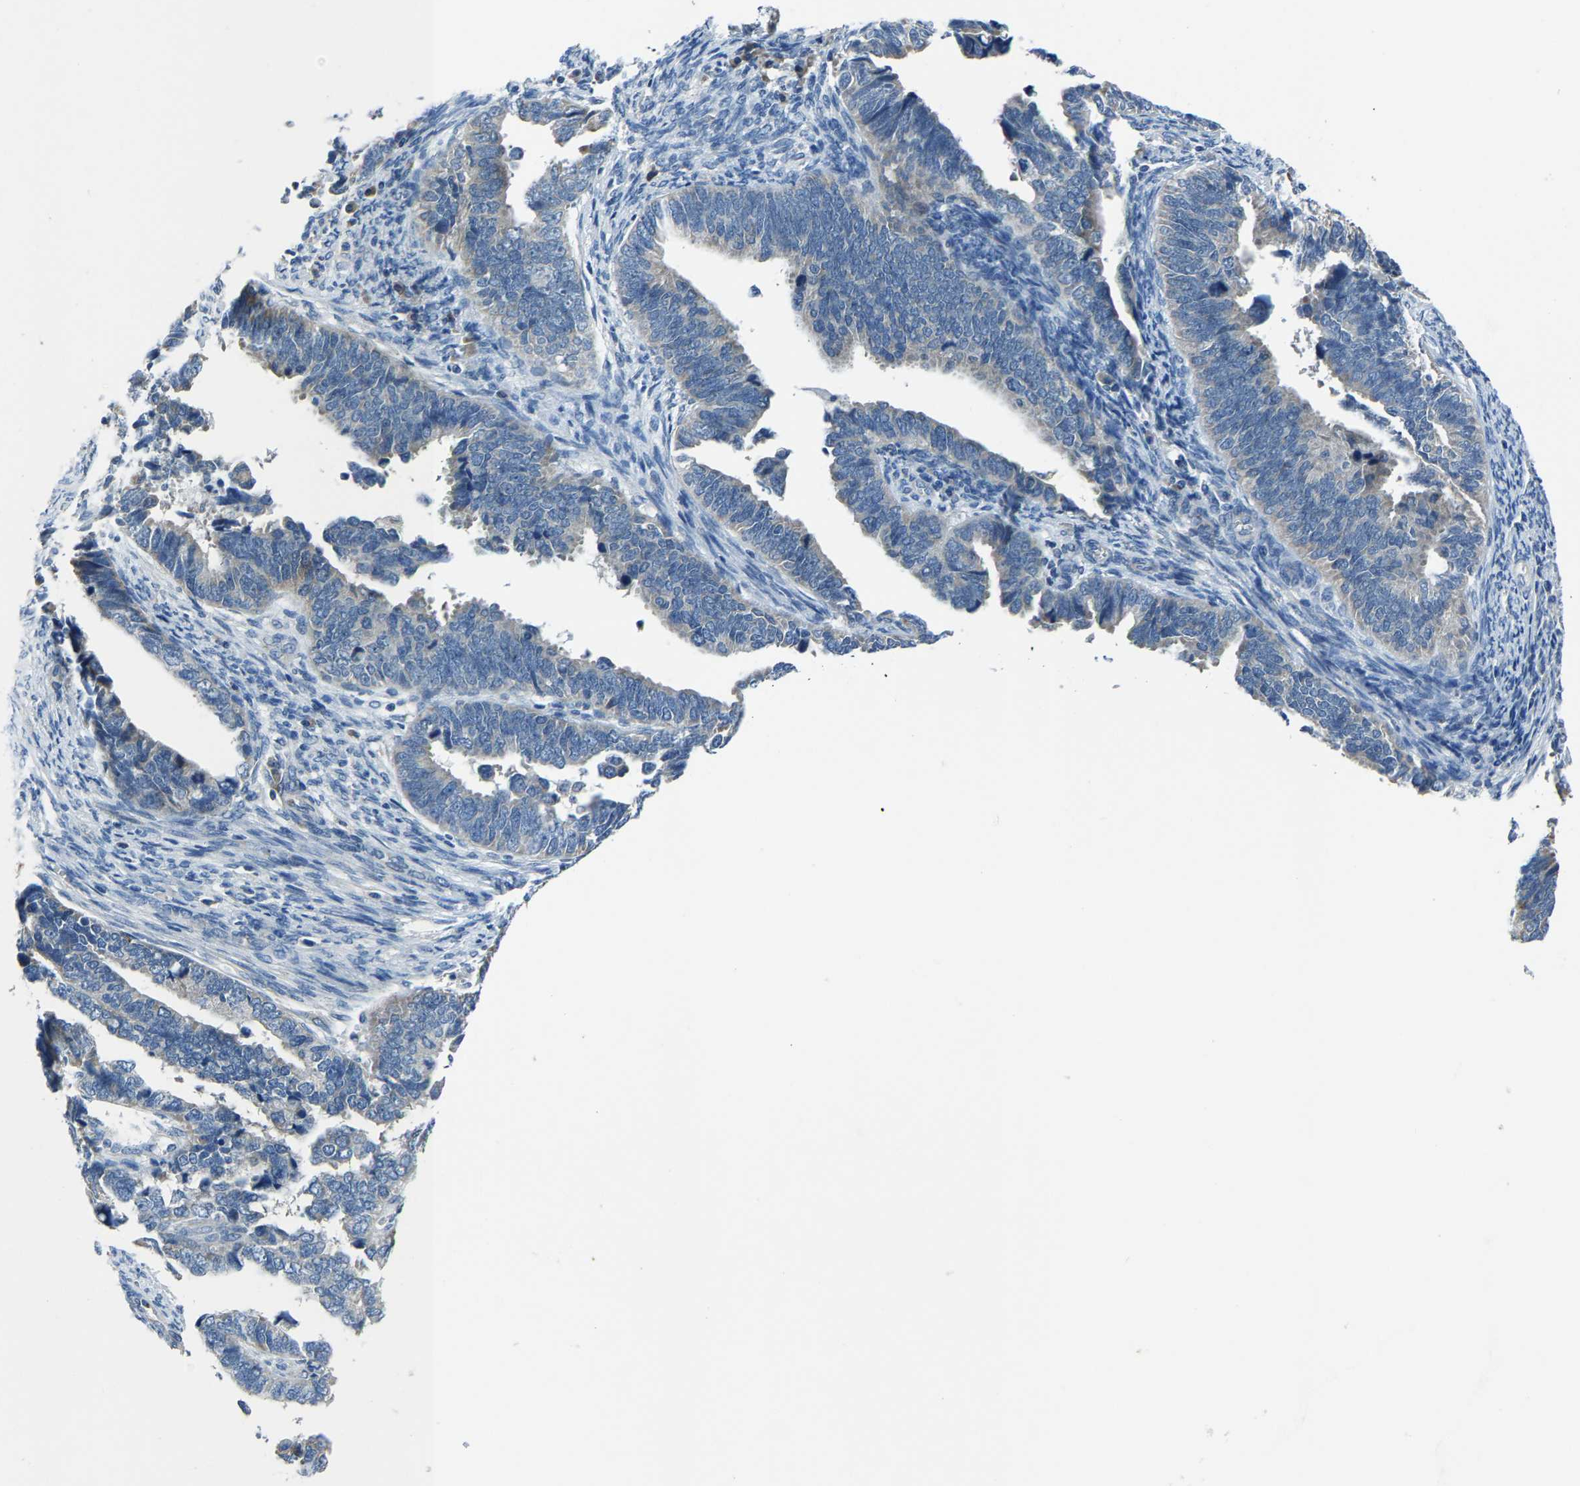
{"staining": {"intensity": "negative", "quantity": "none", "location": "none"}, "tissue": "endometrial cancer", "cell_type": "Tumor cells", "image_type": "cancer", "snomed": [{"axis": "morphology", "description": "Adenocarcinoma, NOS"}, {"axis": "topography", "description": "Endometrium"}], "caption": "Photomicrograph shows no protein positivity in tumor cells of endometrial adenocarcinoma tissue. (Stains: DAB (3,3'-diaminobenzidine) immunohistochemistry (IHC) with hematoxylin counter stain, Microscopy: brightfield microscopy at high magnification).", "gene": "ADAM2", "patient": {"sex": "female", "age": 75}}